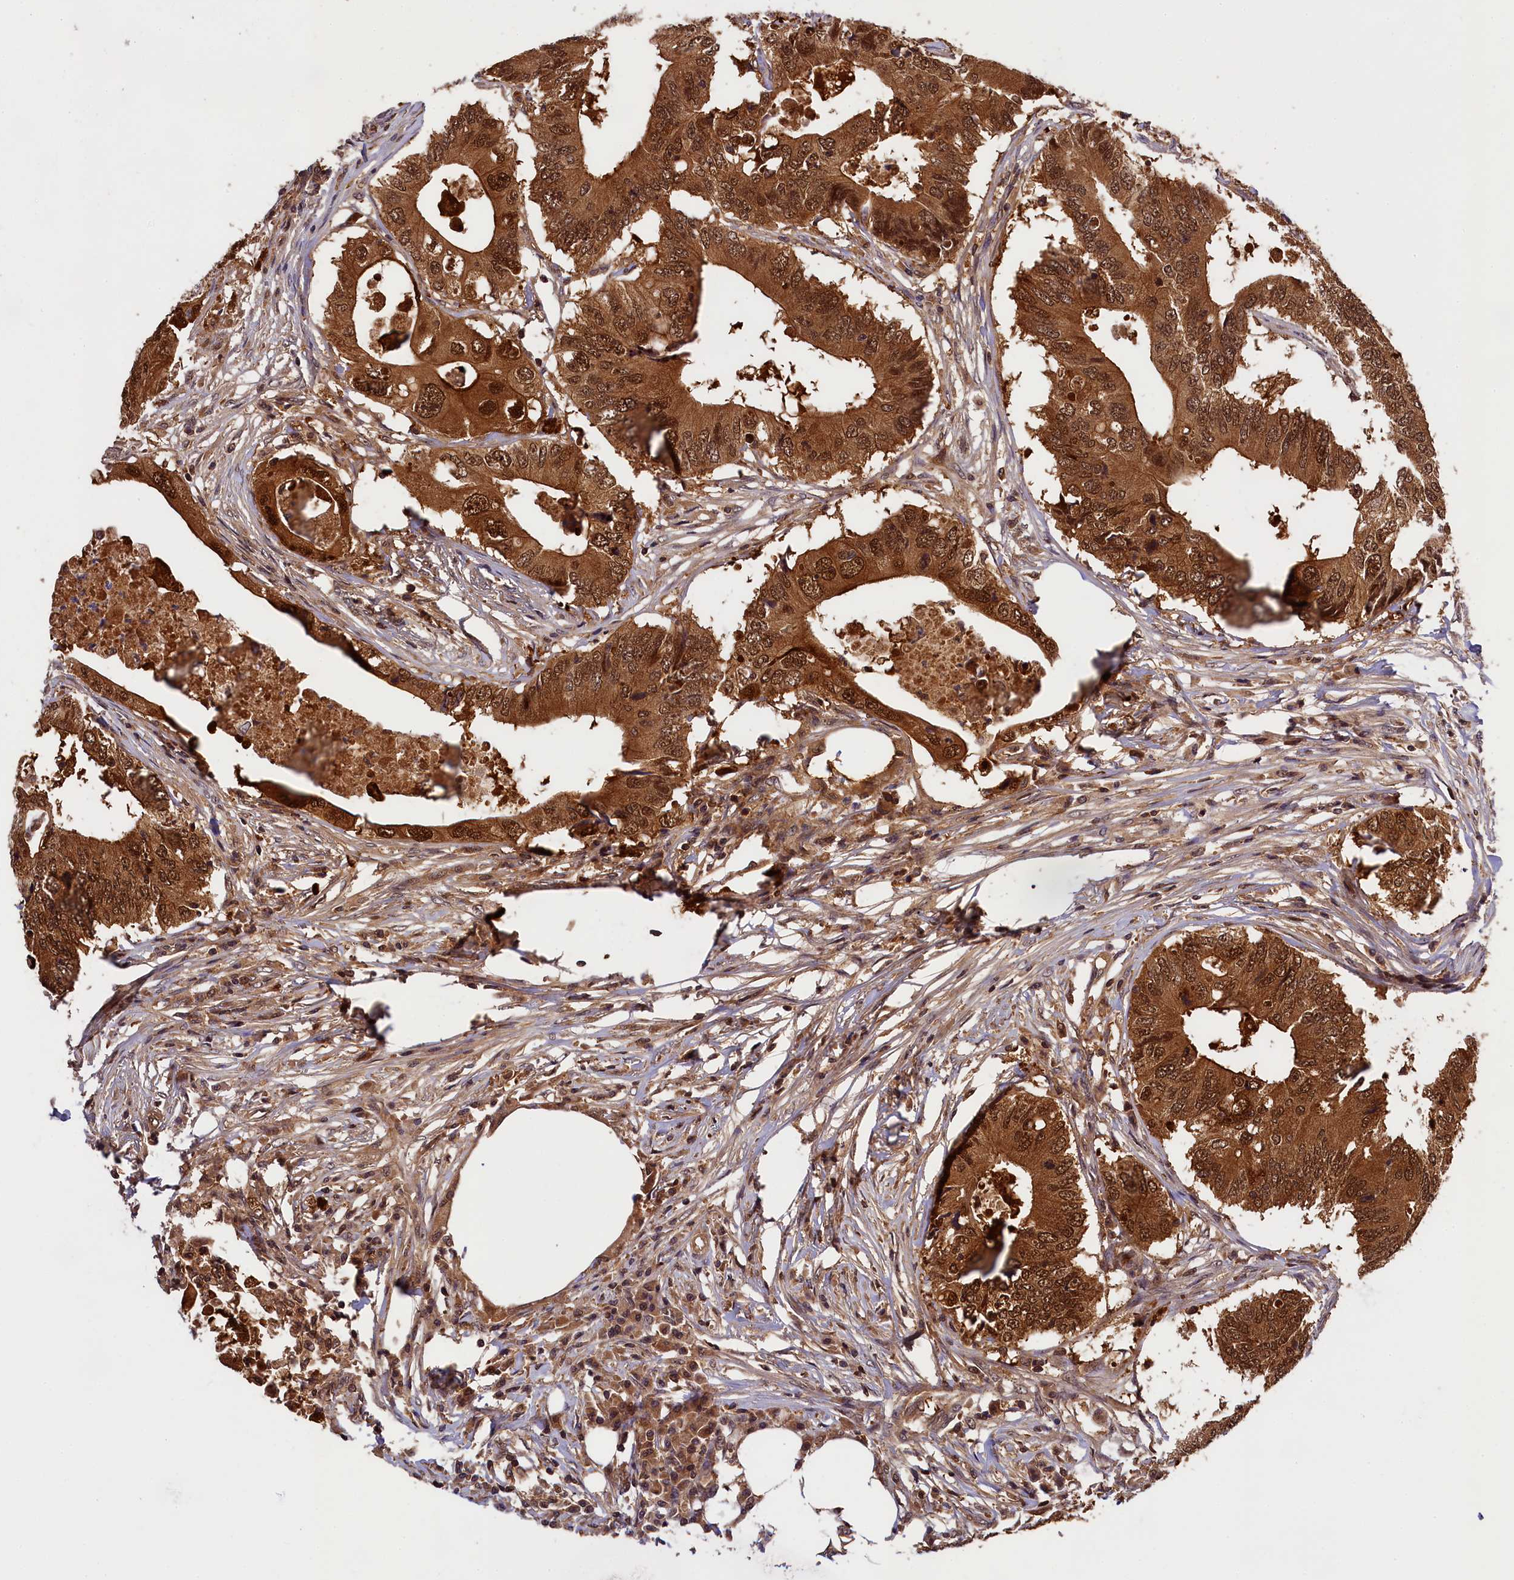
{"staining": {"intensity": "strong", "quantity": ">75%", "location": "cytoplasmic/membranous,nuclear"}, "tissue": "colorectal cancer", "cell_type": "Tumor cells", "image_type": "cancer", "snomed": [{"axis": "morphology", "description": "Adenocarcinoma, NOS"}, {"axis": "topography", "description": "Colon"}], "caption": "Tumor cells demonstrate high levels of strong cytoplasmic/membranous and nuclear positivity in approximately >75% of cells in human adenocarcinoma (colorectal). The protein of interest is shown in brown color, while the nuclei are stained blue.", "gene": "EIF6", "patient": {"sex": "male", "age": 71}}